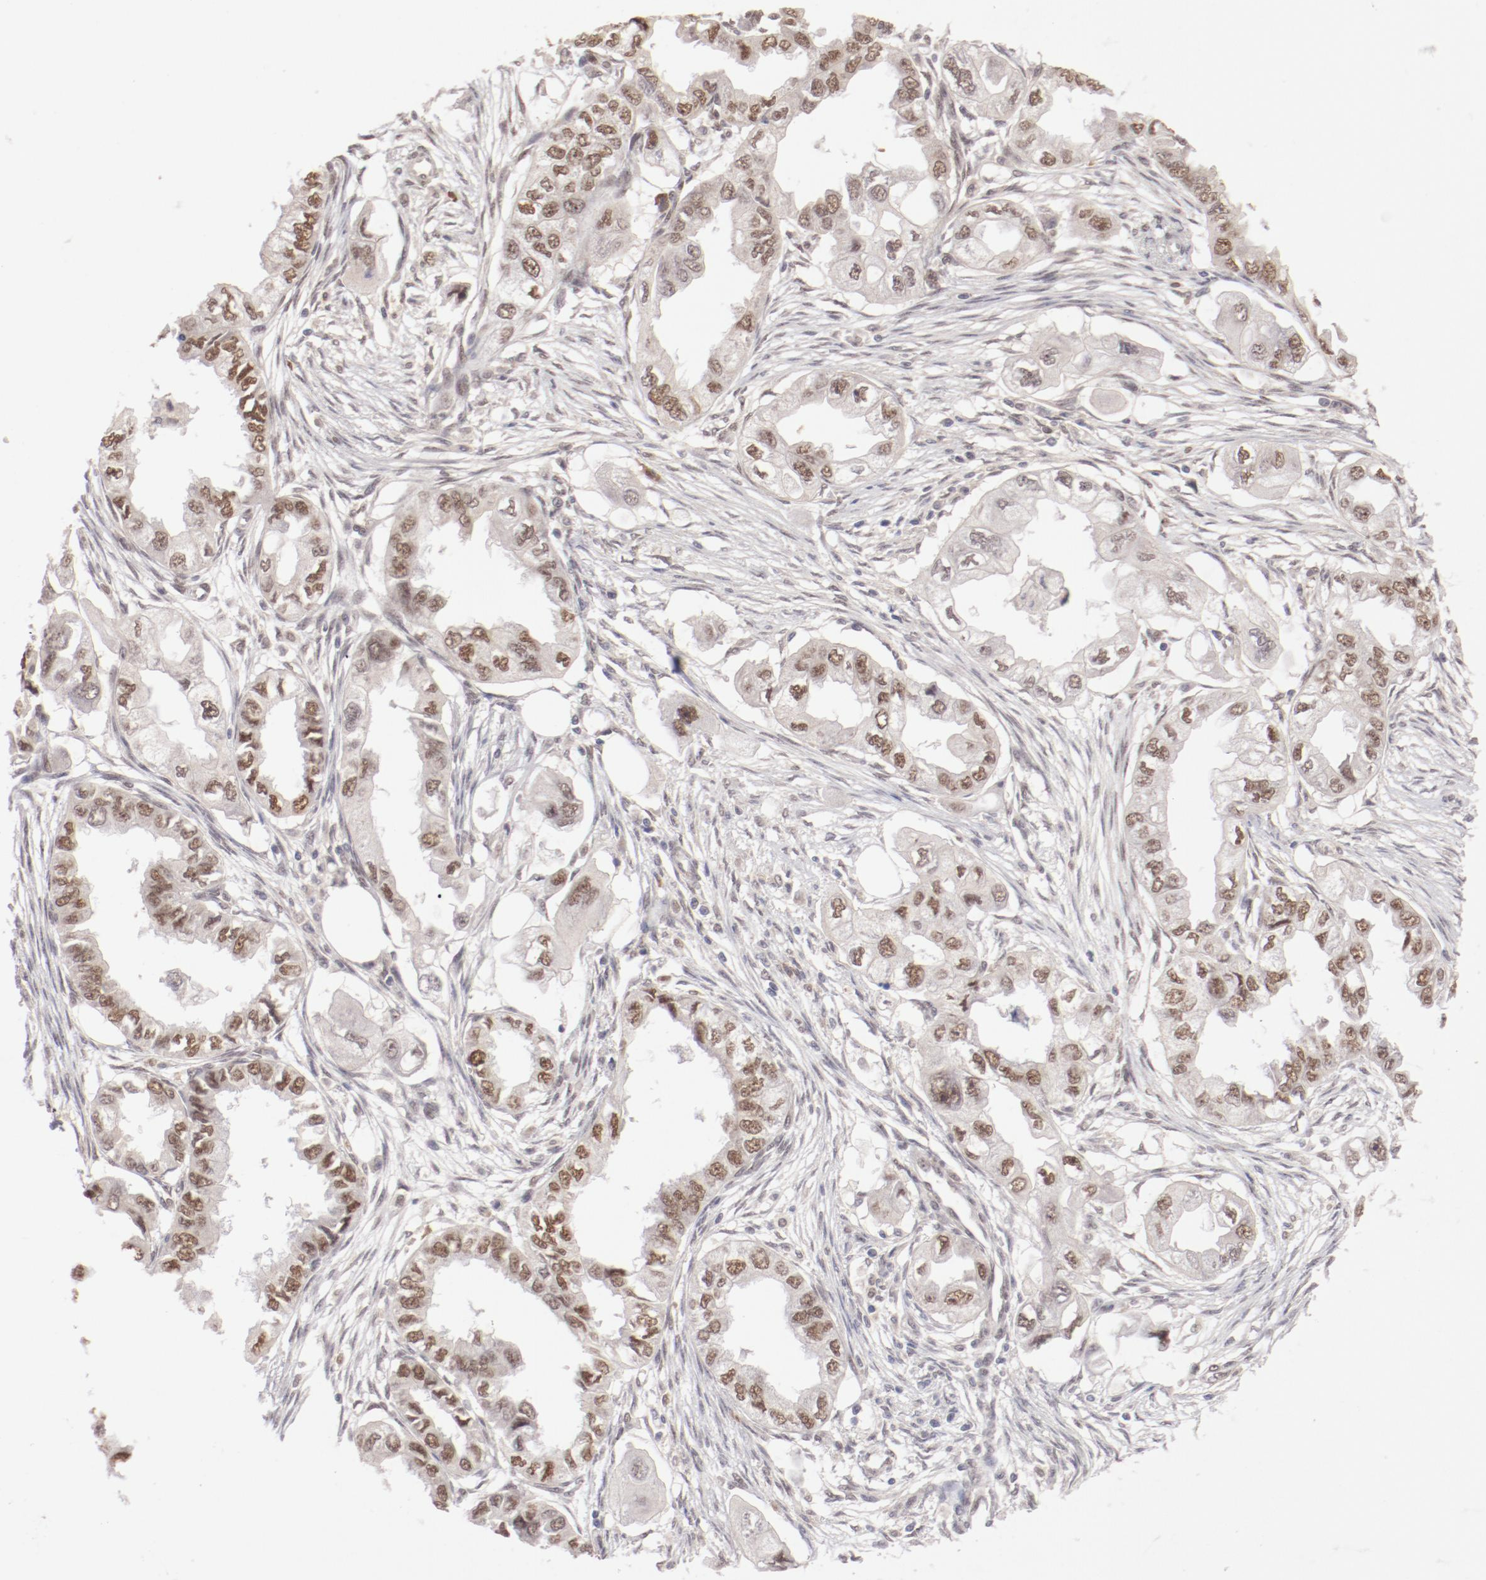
{"staining": {"intensity": "weak", "quantity": ">75%", "location": "nuclear"}, "tissue": "endometrial cancer", "cell_type": "Tumor cells", "image_type": "cancer", "snomed": [{"axis": "morphology", "description": "Adenocarcinoma, NOS"}, {"axis": "topography", "description": "Endometrium"}], "caption": "Adenocarcinoma (endometrial) was stained to show a protein in brown. There is low levels of weak nuclear expression in approximately >75% of tumor cells. (DAB IHC, brown staining for protein, blue staining for nuclei).", "gene": "NFE2", "patient": {"sex": "female", "age": 67}}